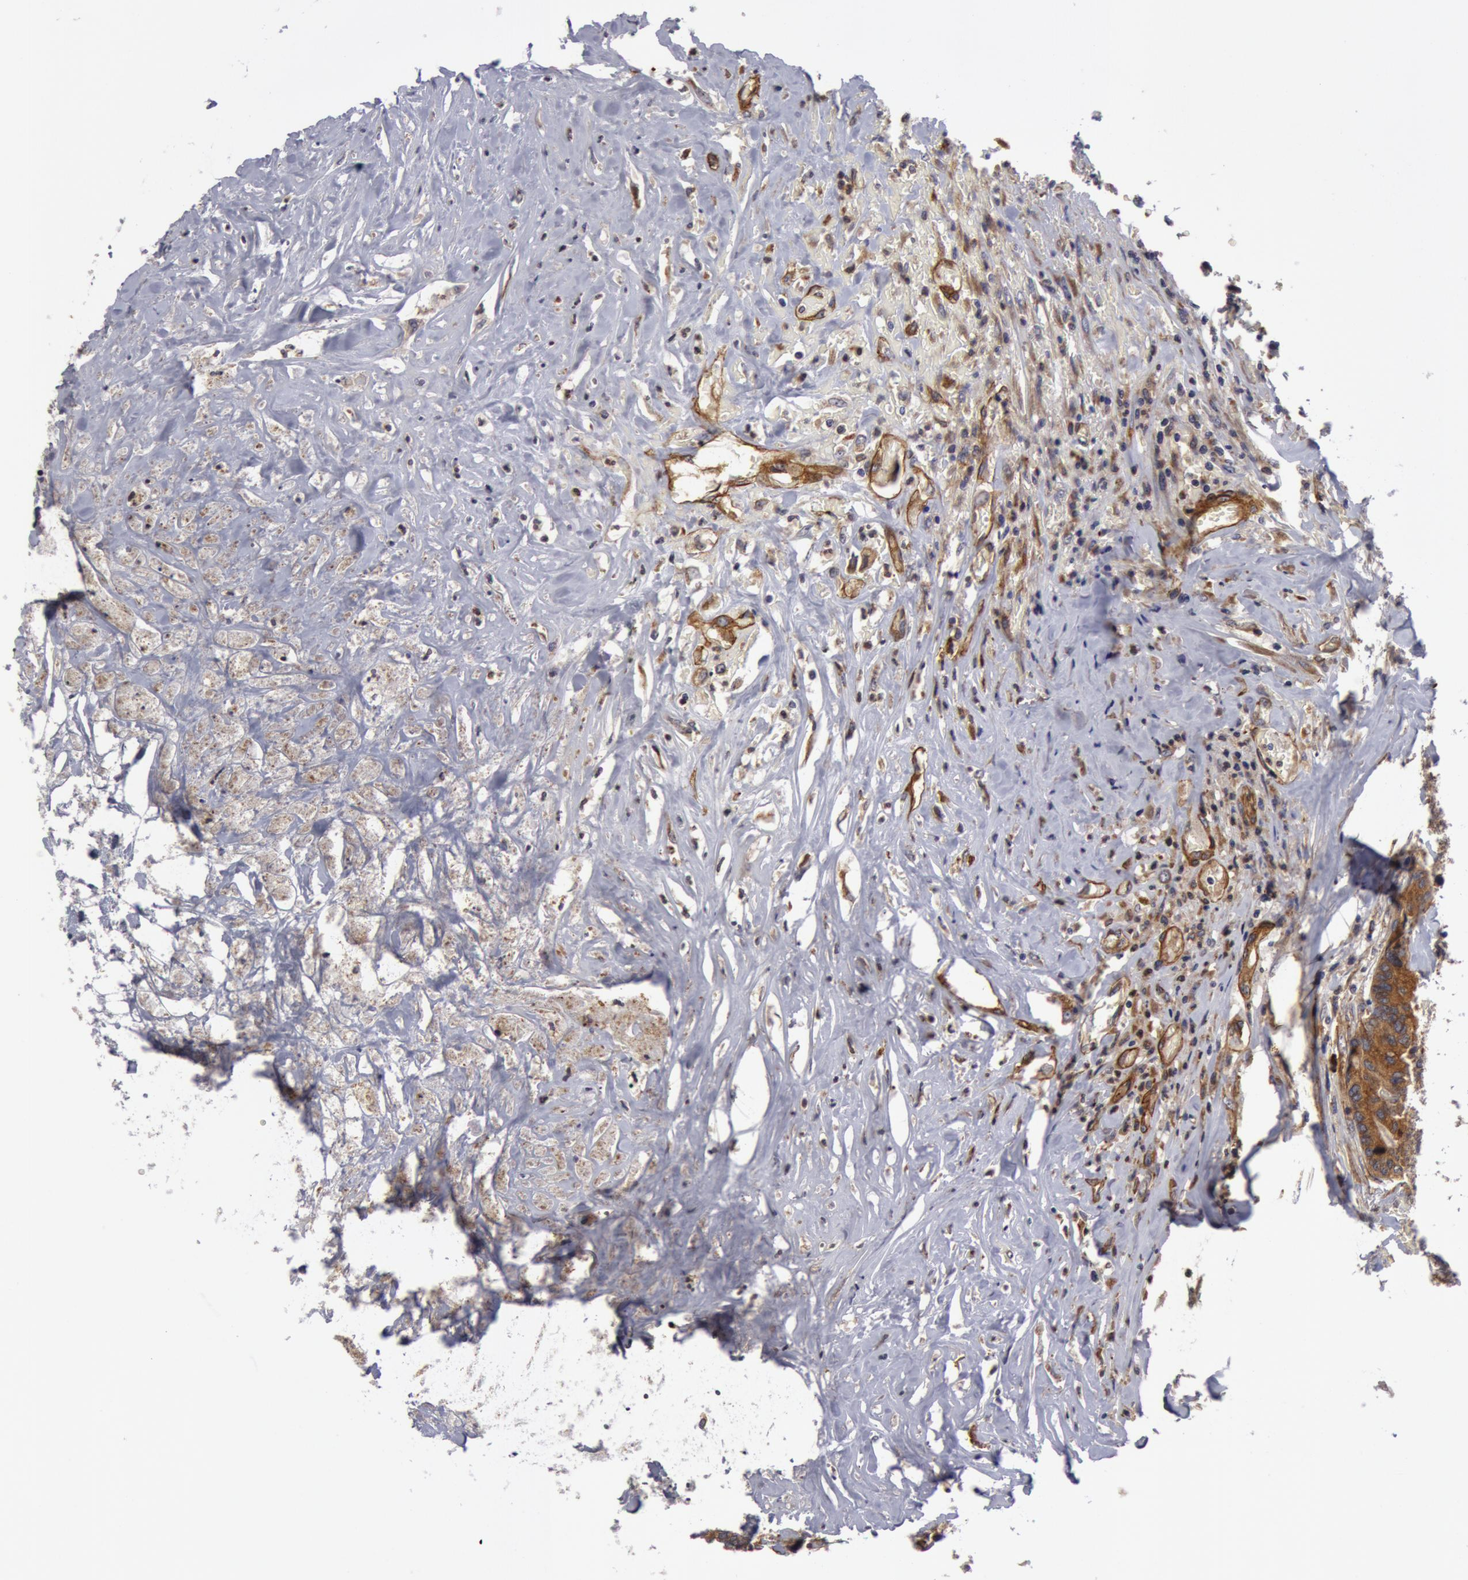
{"staining": {"intensity": "moderate", "quantity": ">75%", "location": "cytoplasmic/membranous"}, "tissue": "colorectal cancer", "cell_type": "Tumor cells", "image_type": "cancer", "snomed": [{"axis": "morphology", "description": "Adenocarcinoma, NOS"}, {"axis": "topography", "description": "Rectum"}], "caption": "A brown stain highlights moderate cytoplasmic/membranous staining of a protein in human colorectal adenocarcinoma tumor cells.", "gene": "IL23A", "patient": {"sex": "male", "age": 55}}